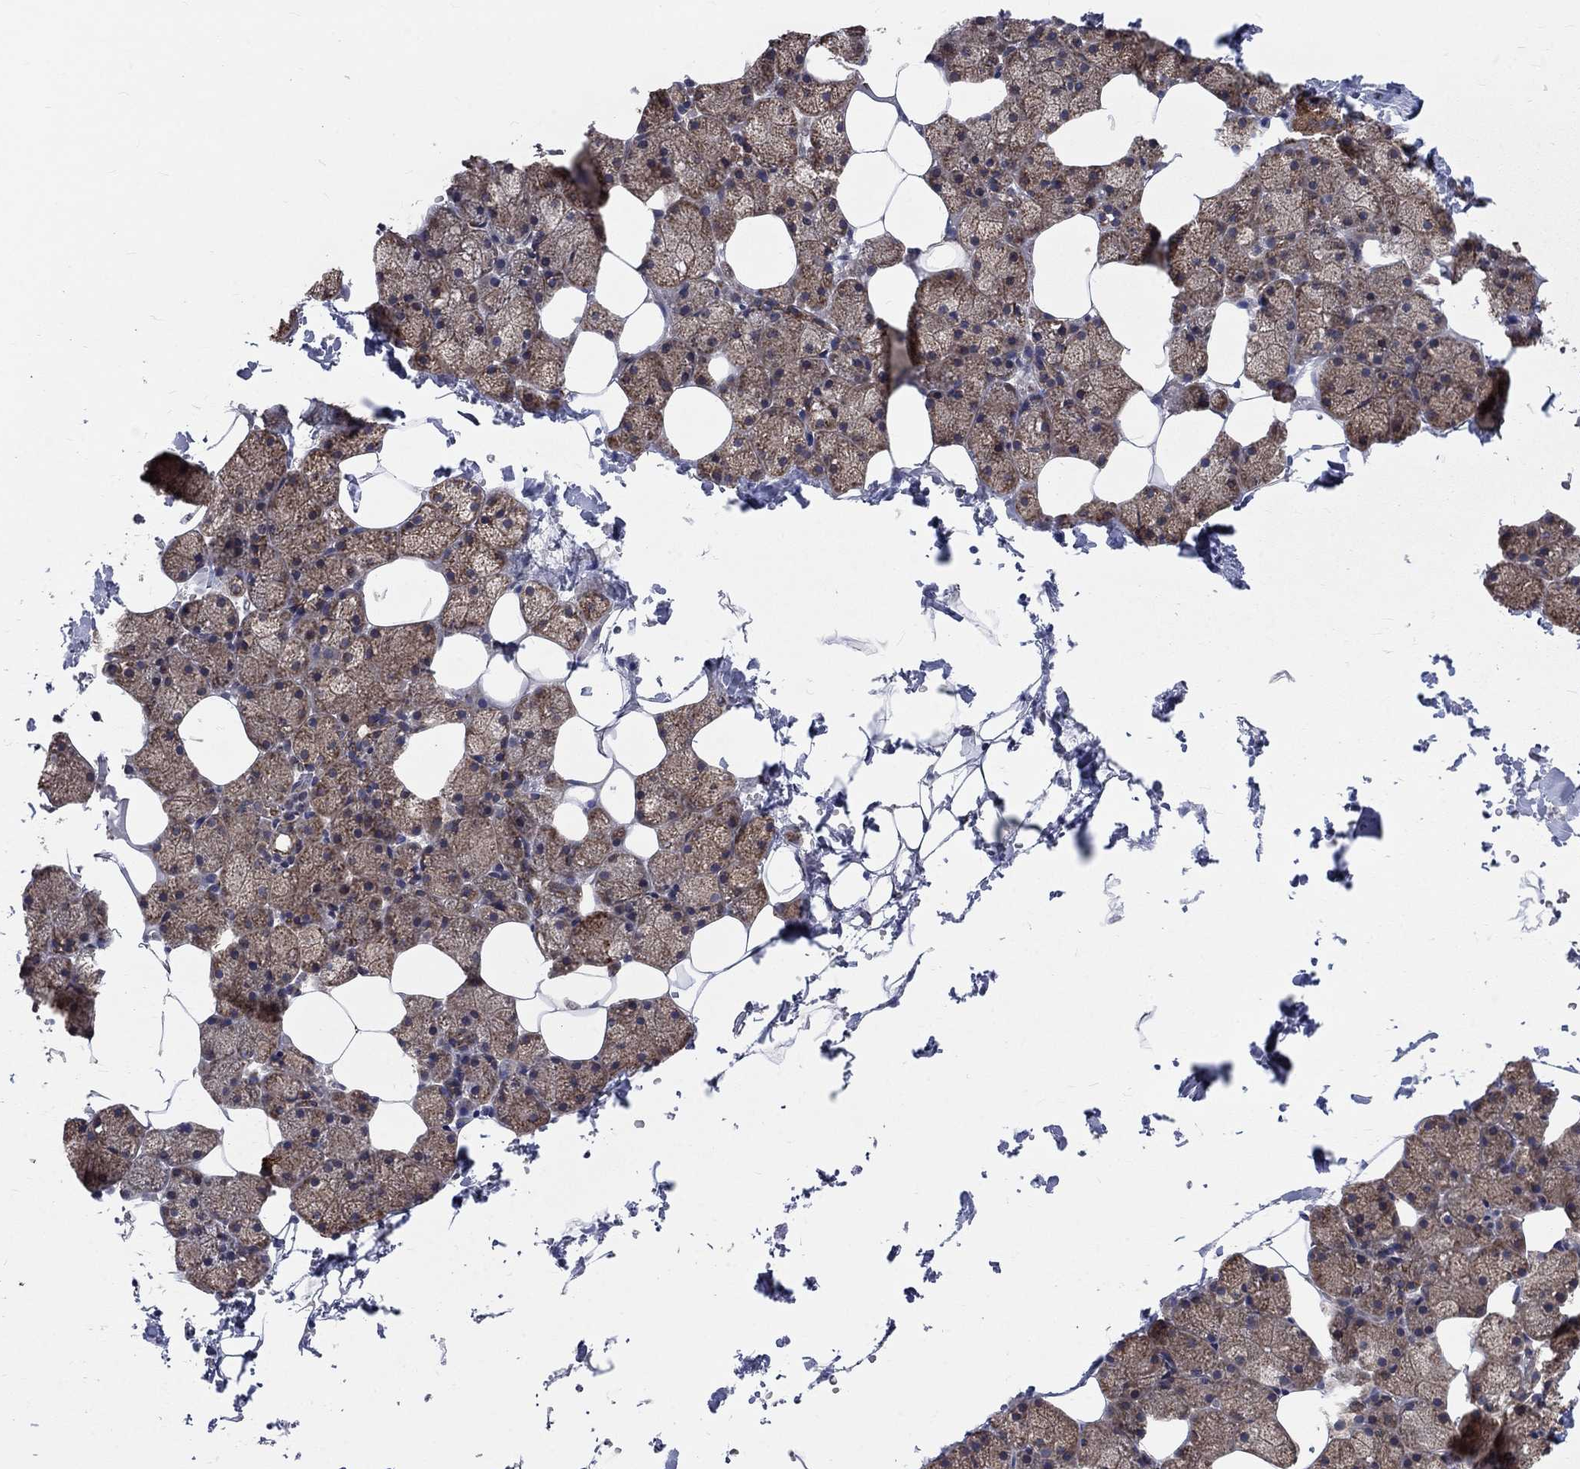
{"staining": {"intensity": "moderate", "quantity": "25%-75%", "location": "cytoplasmic/membranous"}, "tissue": "salivary gland", "cell_type": "Glandular cells", "image_type": "normal", "snomed": [{"axis": "morphology", "description": "Normal tissue, NOS"}, {"axis": "topography", "description": "Salivary gland"}], "caption": "Immunohistochemistry (IHC) histopathology image of unremarkable salivary gland: salivary gland stained using IHC reveals medium levels of moderate protein expression localized specifically in the cytoplasmic/membranous of glandular cells, appearing as a cytoplasmic/membranous brown color.", "gene": "NME7", "patient": {"sex": "male", "age": 38}}